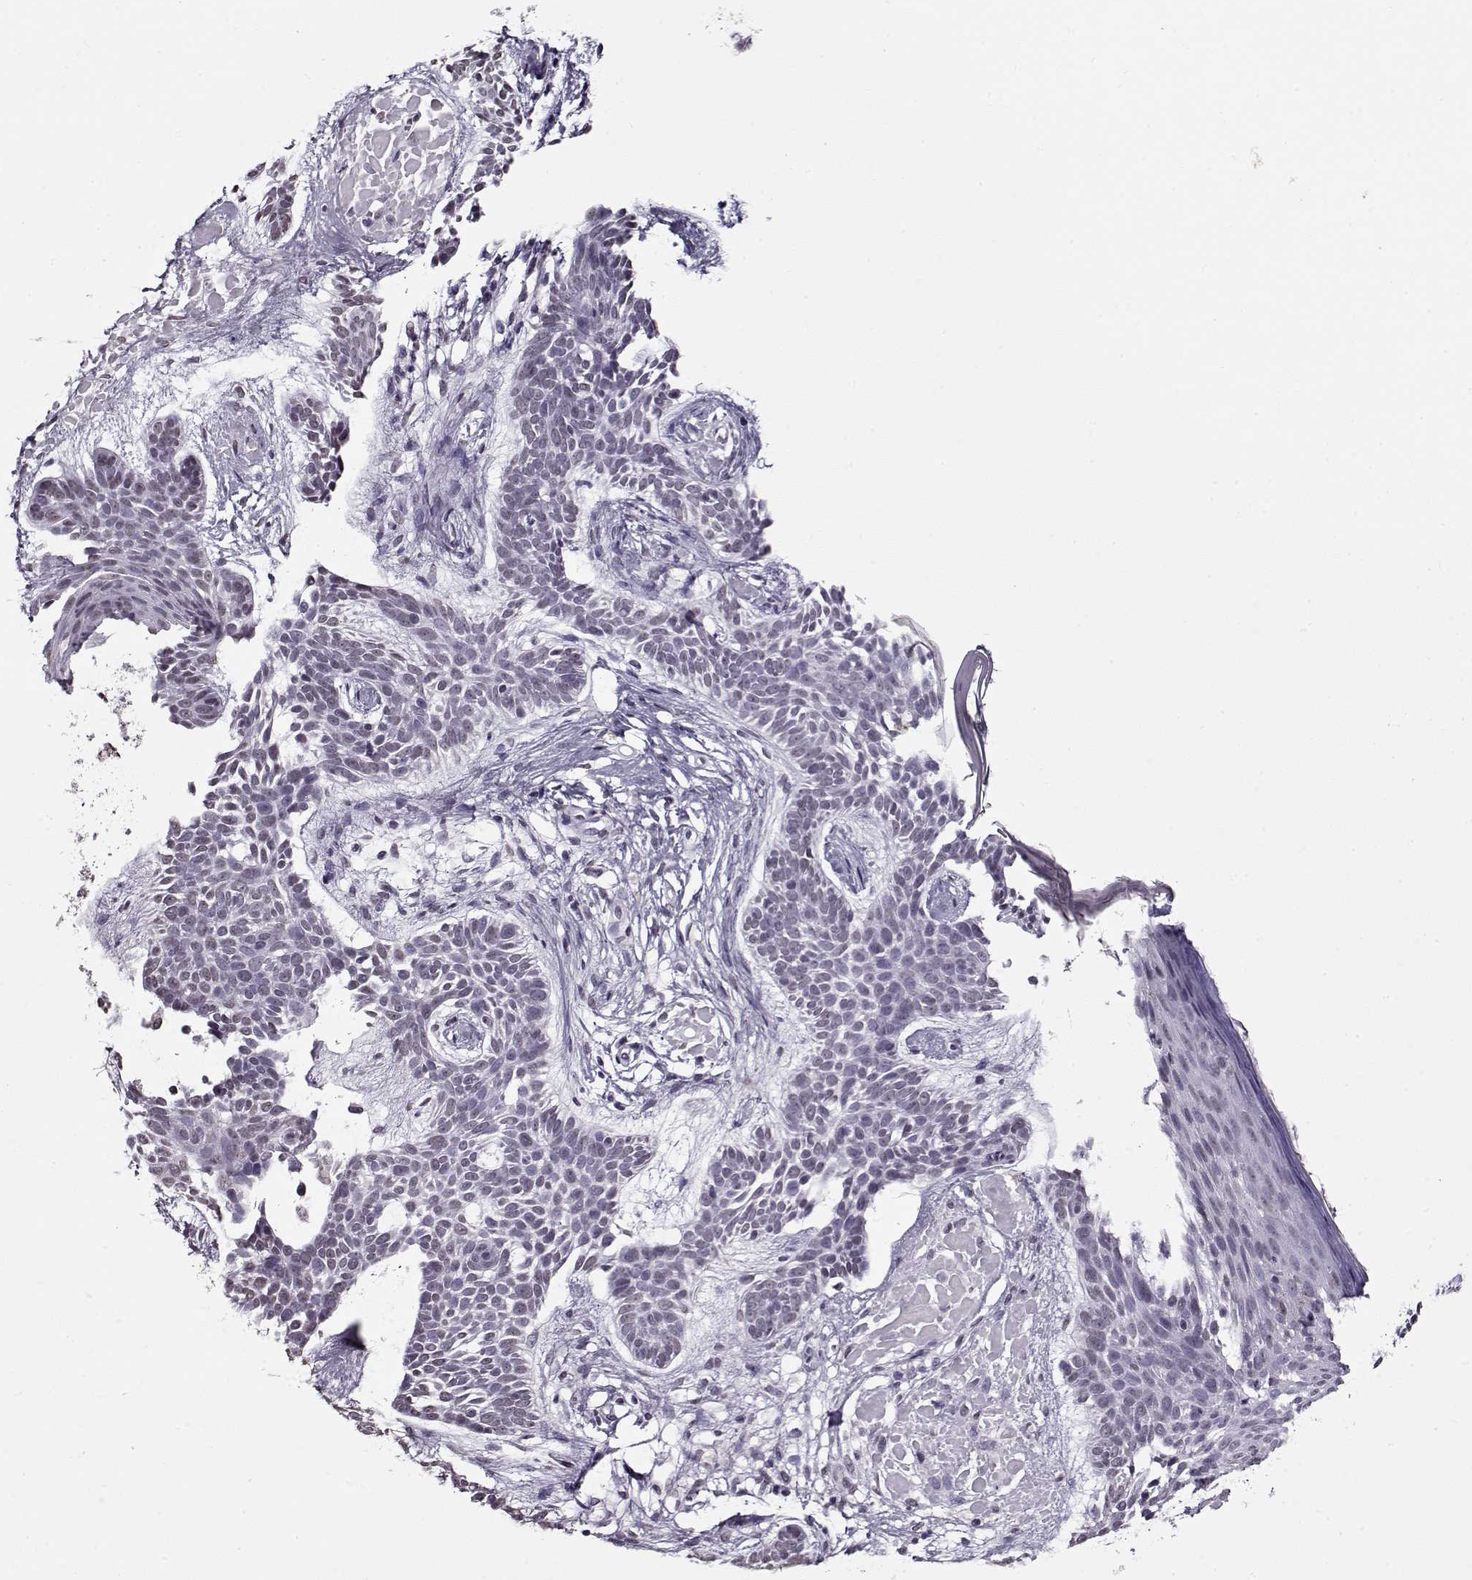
{"staining": {"intensity": "negative", "quantity": "none", "location": "none"}, "tissue": "skin cancer", "cell_type": "Tumor cells", "image_type": "cancer", "snomed": [{"axis": "morphology", "description": "Basal cell carcinoma"}, {"axis": "topography", "description": "Skin"}], "caption": "High magnification brightfield microscopy of skin cancer stained with DAB (3,3'-diaminobenzidine) (brown) and counterstained with hematoxylin (blue): tumor cells show no significant staining.", "gene": "PRMT8", "patient": {"sex": "male", "age": 85}}